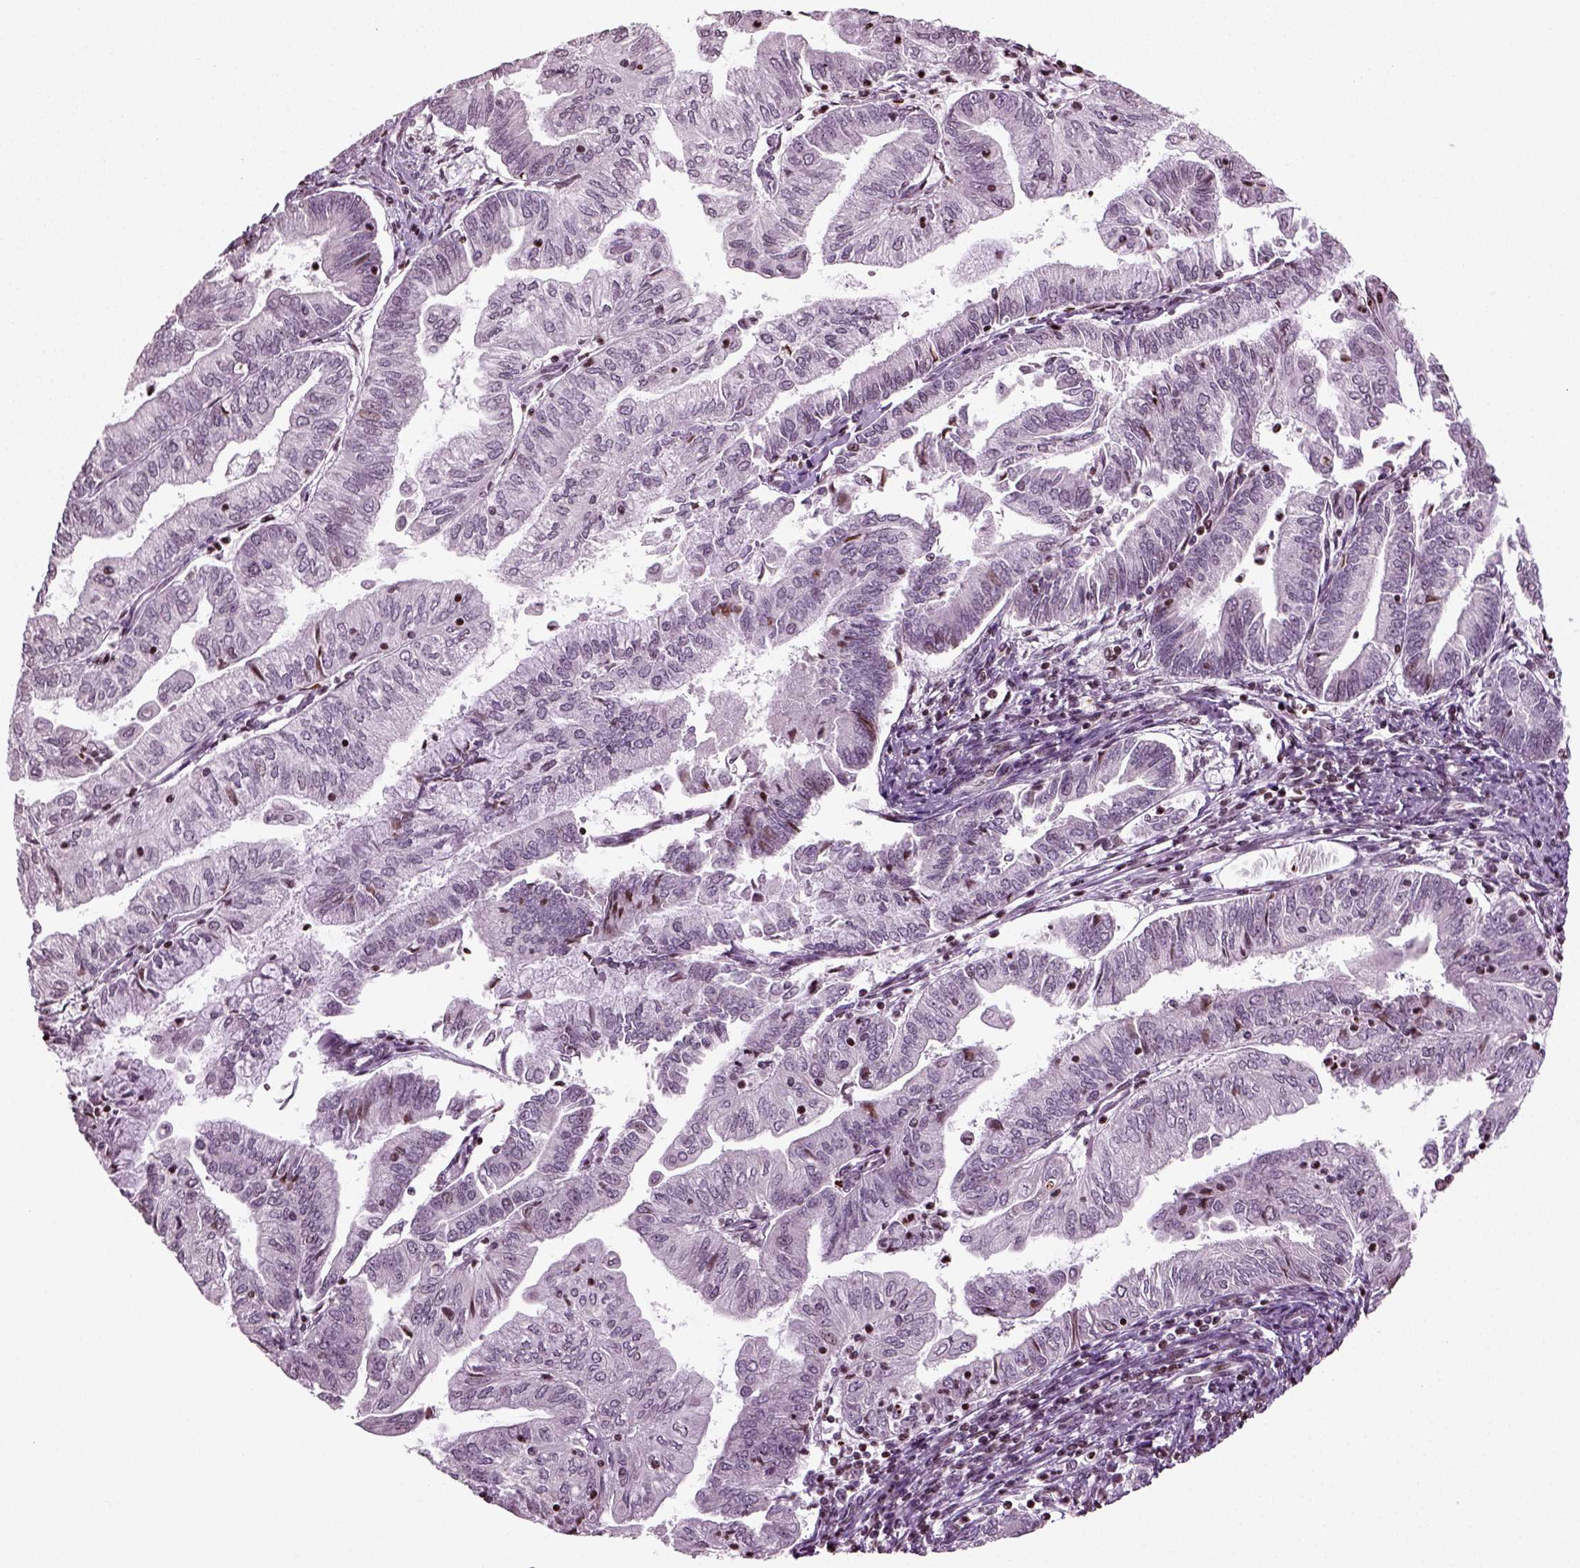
{"staining": {"intensity": "negative", "quantity": "none", "location": "none"}, "tissue": "endometrial cancer", "cell_type": "Tumor cells", "image_type": "cancer", "snomed": [{"axis": "morphology", "description": "Adenocarcinoma, NOS"}, {"axis": "topography", "description": "Endometrium"}], "caption": "A high-resolution histopathology image shows IHC staining of endometrial cancer, which shows no significant staining in tumor cells.", "gene": "HEYL", "patient": {"sex": "female", "age": 55}}